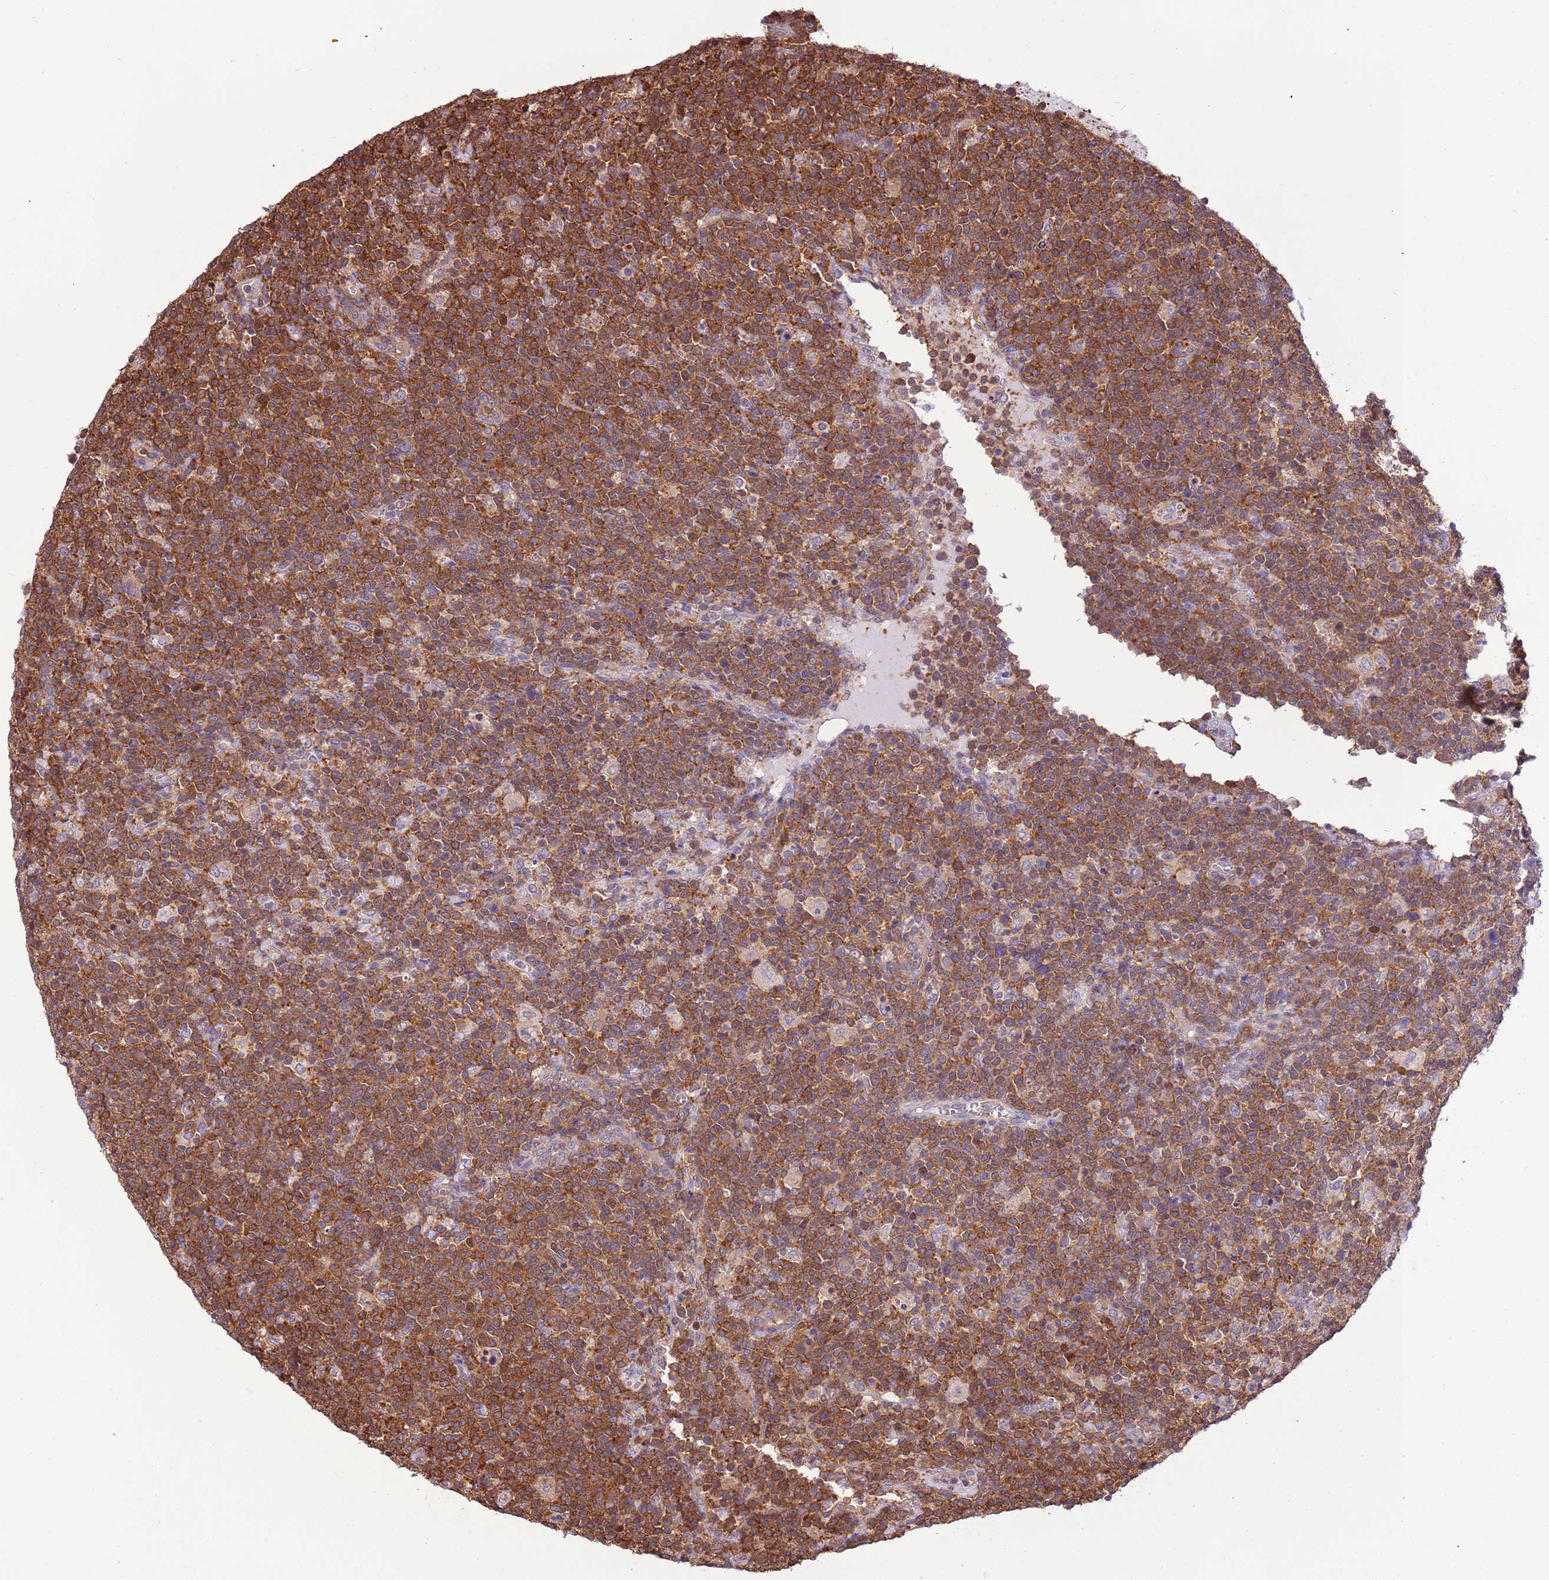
{"staining": {"intensity": "strong", "quantity": ">75%", "location": "cytoplasmic/membranous"}, "tissue": "lymphoma", "cell_type": "Tumor cells", "image_type": "cancer", "snomed": [{"axis": "morphology", "description": "Malignant lymphoma, non-Hodgkin's type, High grade"}, {"axis": "topography", "description": "Lymph node"}], "caption": "Immunohistochemical staining of high-grade malignant lymphoma, non-Hodgkin's type displays strong cytoplasmic/membranous protein staining in approximately >75% of tumor cells.", "gene": "STIP1", "patient": {"sex": "male", "age": 61}}